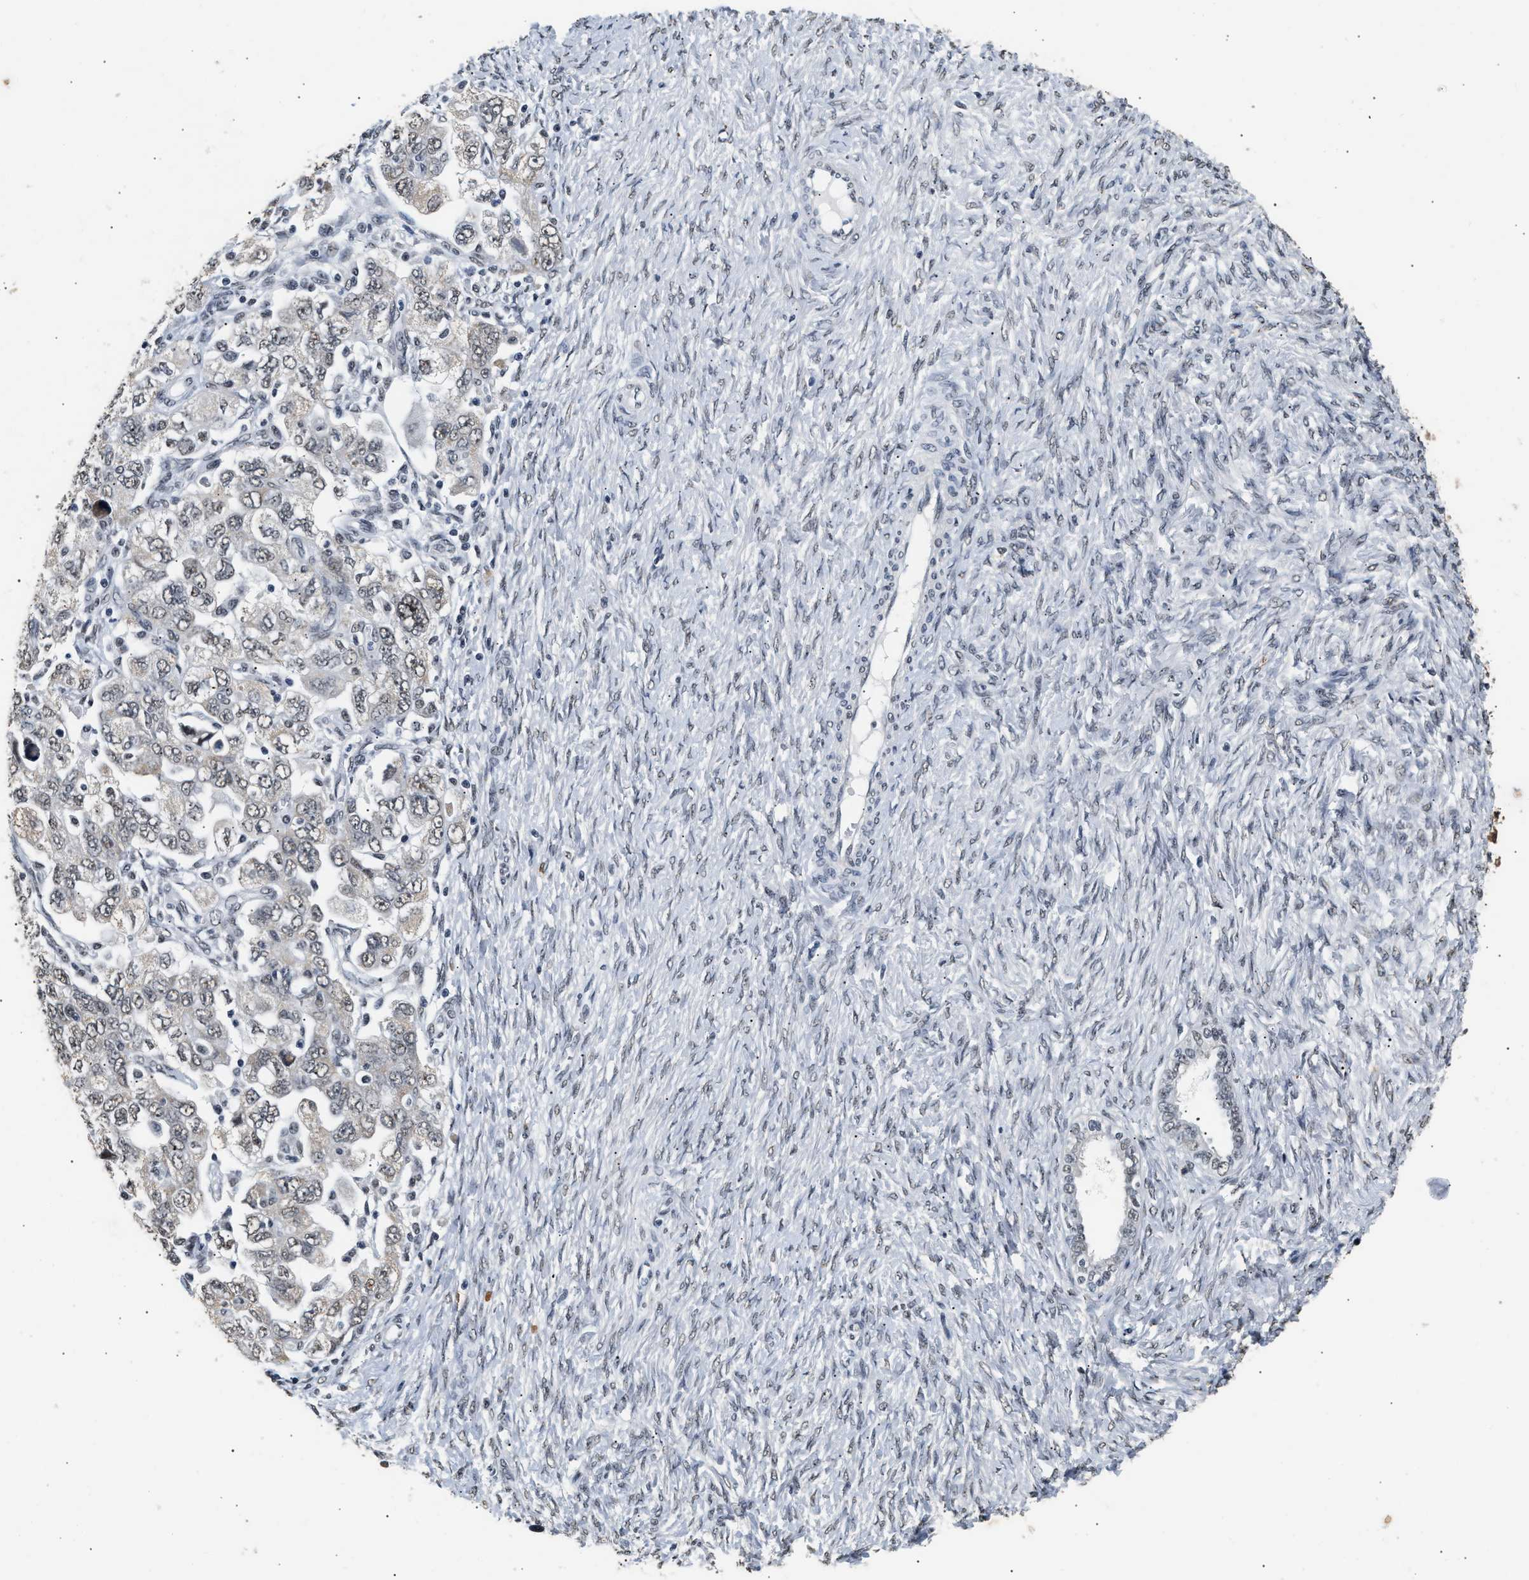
{"staining": {"intensity": "negative", "quantity": "none", "location": "none"}, "tissue": "ovarian cancer", "cell_type": "Tumor cells", "image_type": "cancer", "snomed": [{"axis": "morphology", "description": "Carcinoma, NOS"}, {"axis": "morphology", "description": "Cystadenocarcinoma, serous, NOS"}, {"axis": "topography", "description": "Ovary"}], "caption": "Tumor cells show no significant expression in serous cystadenocarcinoma (ovarian). (Stains: DAB (3,3'-diaminobenzidine) immunohistochemistry with hematoxylin counter stain, Microscopy: brightfield microscopy at high magnification).", "gene": "THOC1", "patient": {"sex": "female", "age": 69}}